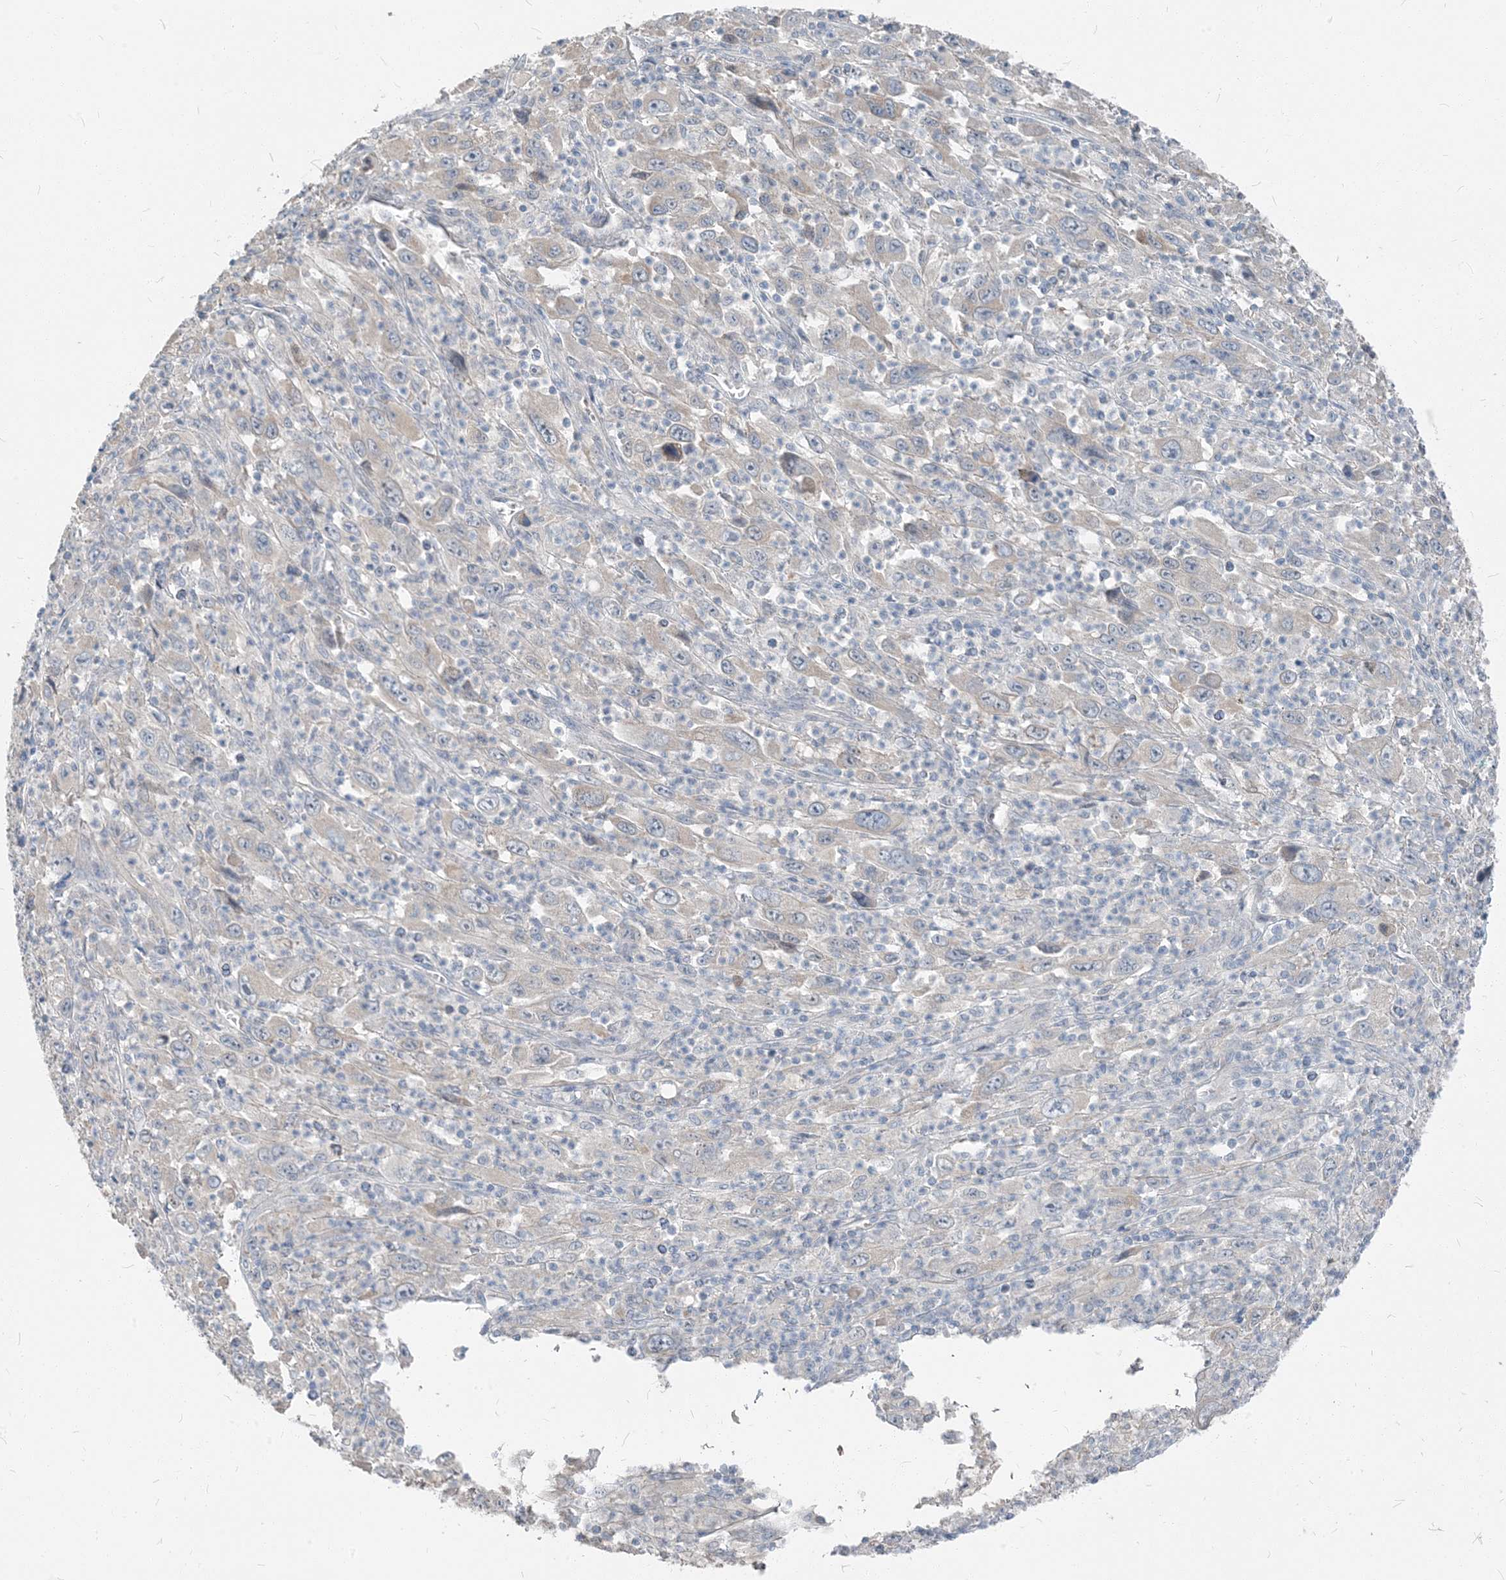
{"staining": {"intensity": "negative", "quantity": "none", "location": "none"}, "tissue": "melanoma", "cell_type": "Tumor cells", "image_type": "cancer", "snomed": [{"axis": "morphology", "description": "Malignant melanoma, Metastatic site"}, {"axis": "topography", "description": "Skin"}], "caption": "This is a histopathology image of immunohistochemistry (IHC) staining of melanoma, which shows no staining in tumor cells.", "gene": "NCOA7", "patient": {"sex": "female", "age": 56}}